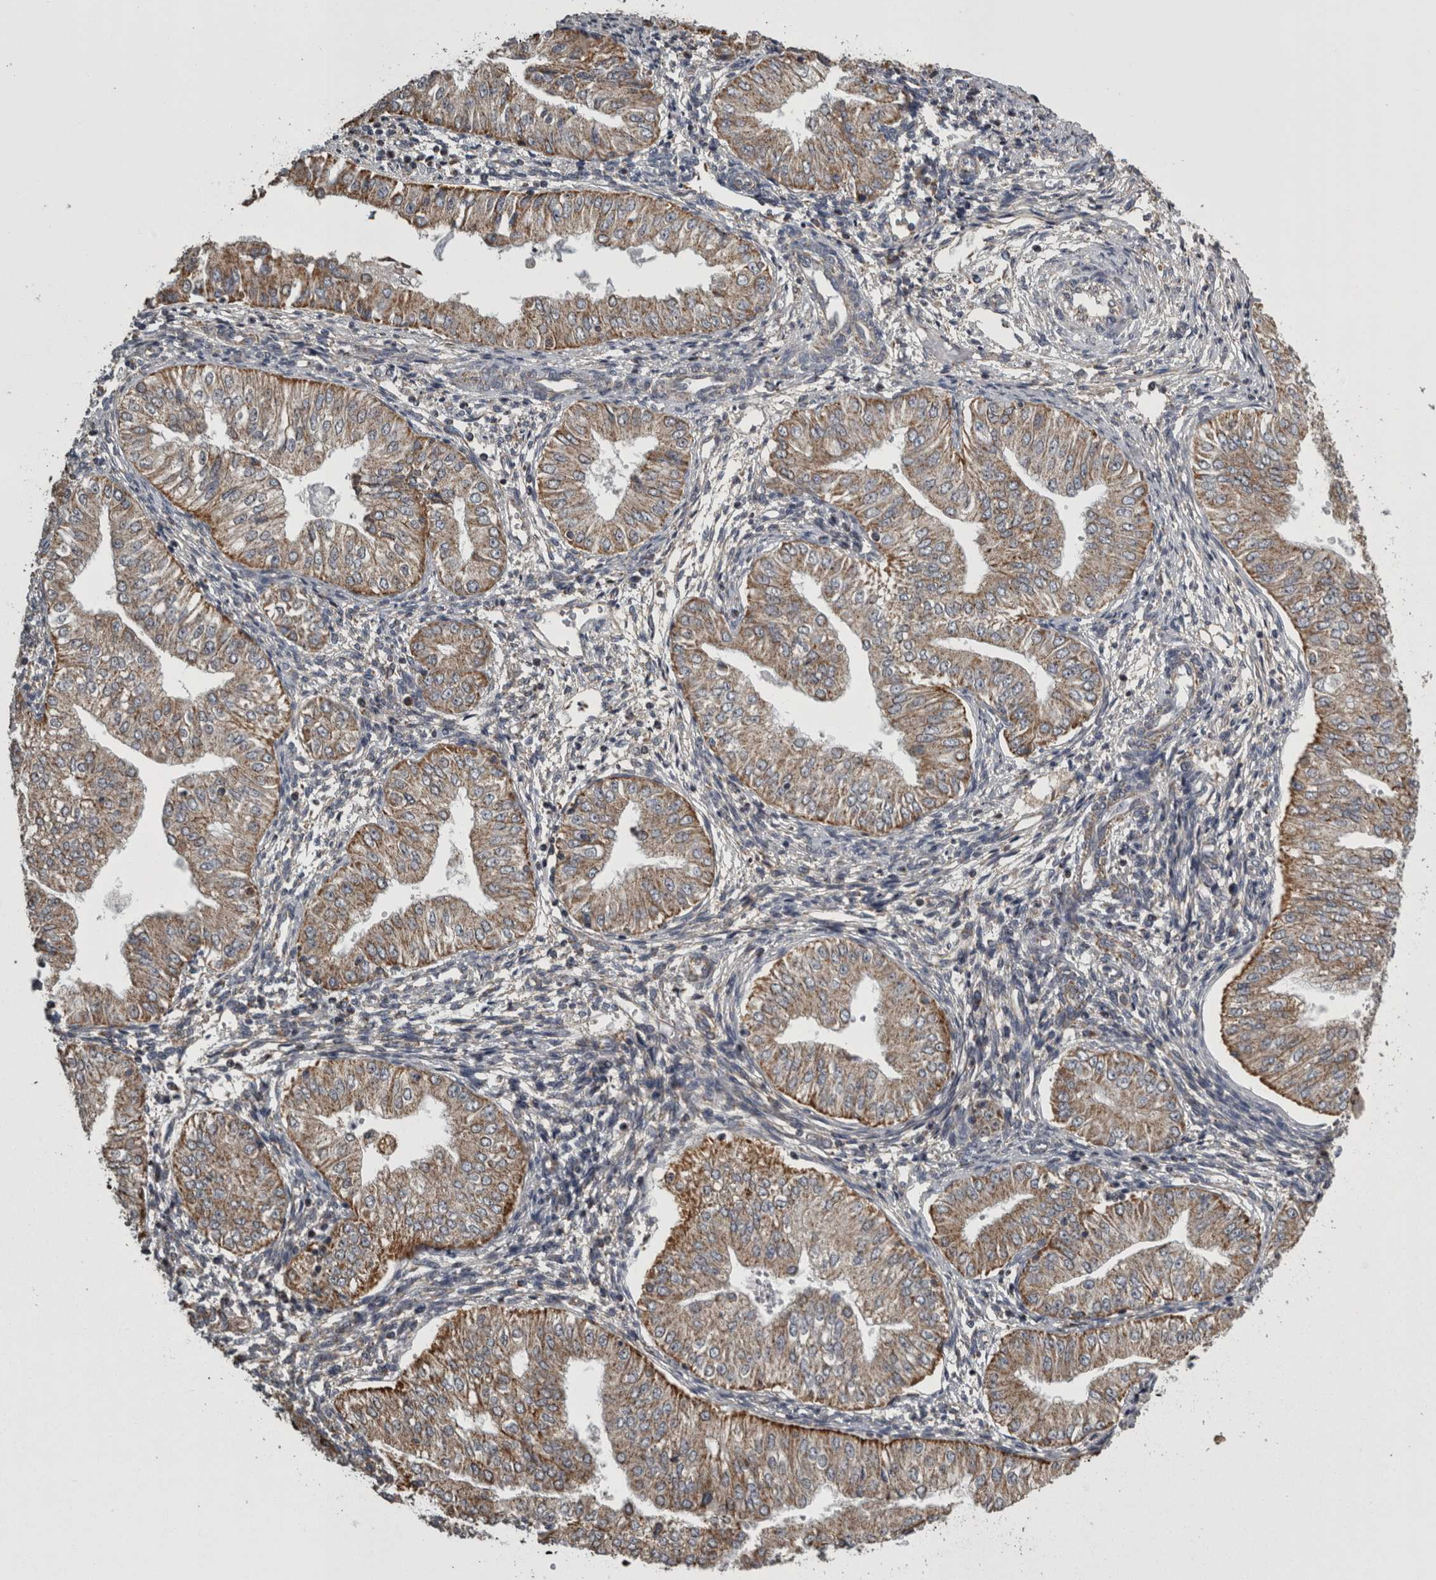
{"staining": {"intensity": "moderate", "quantity": ">75%", "location": "cytoplasmic/membranous"}, "tissue": "endometrial cancer", "cell_type": "Tumor cells", "image_type": "cancer", "snomed": [{"axis": "morphology", "description": "Normal tissue, NOS"}, {"axis": "morphology", "description": "Adenocarcinoma, NOS"}, {"axis": "topography", "description": "Endometrium"}], "caption": "A high-resolution image shows immunohistochemistry (IHC) staining of endometrial cancer (adenocarcinoma), which shows moderate cytoplasmic/membranous positivity in about >75% of tumor cells.", "gene": "FRK", "patient": {"sex": "female", "age": 53}}